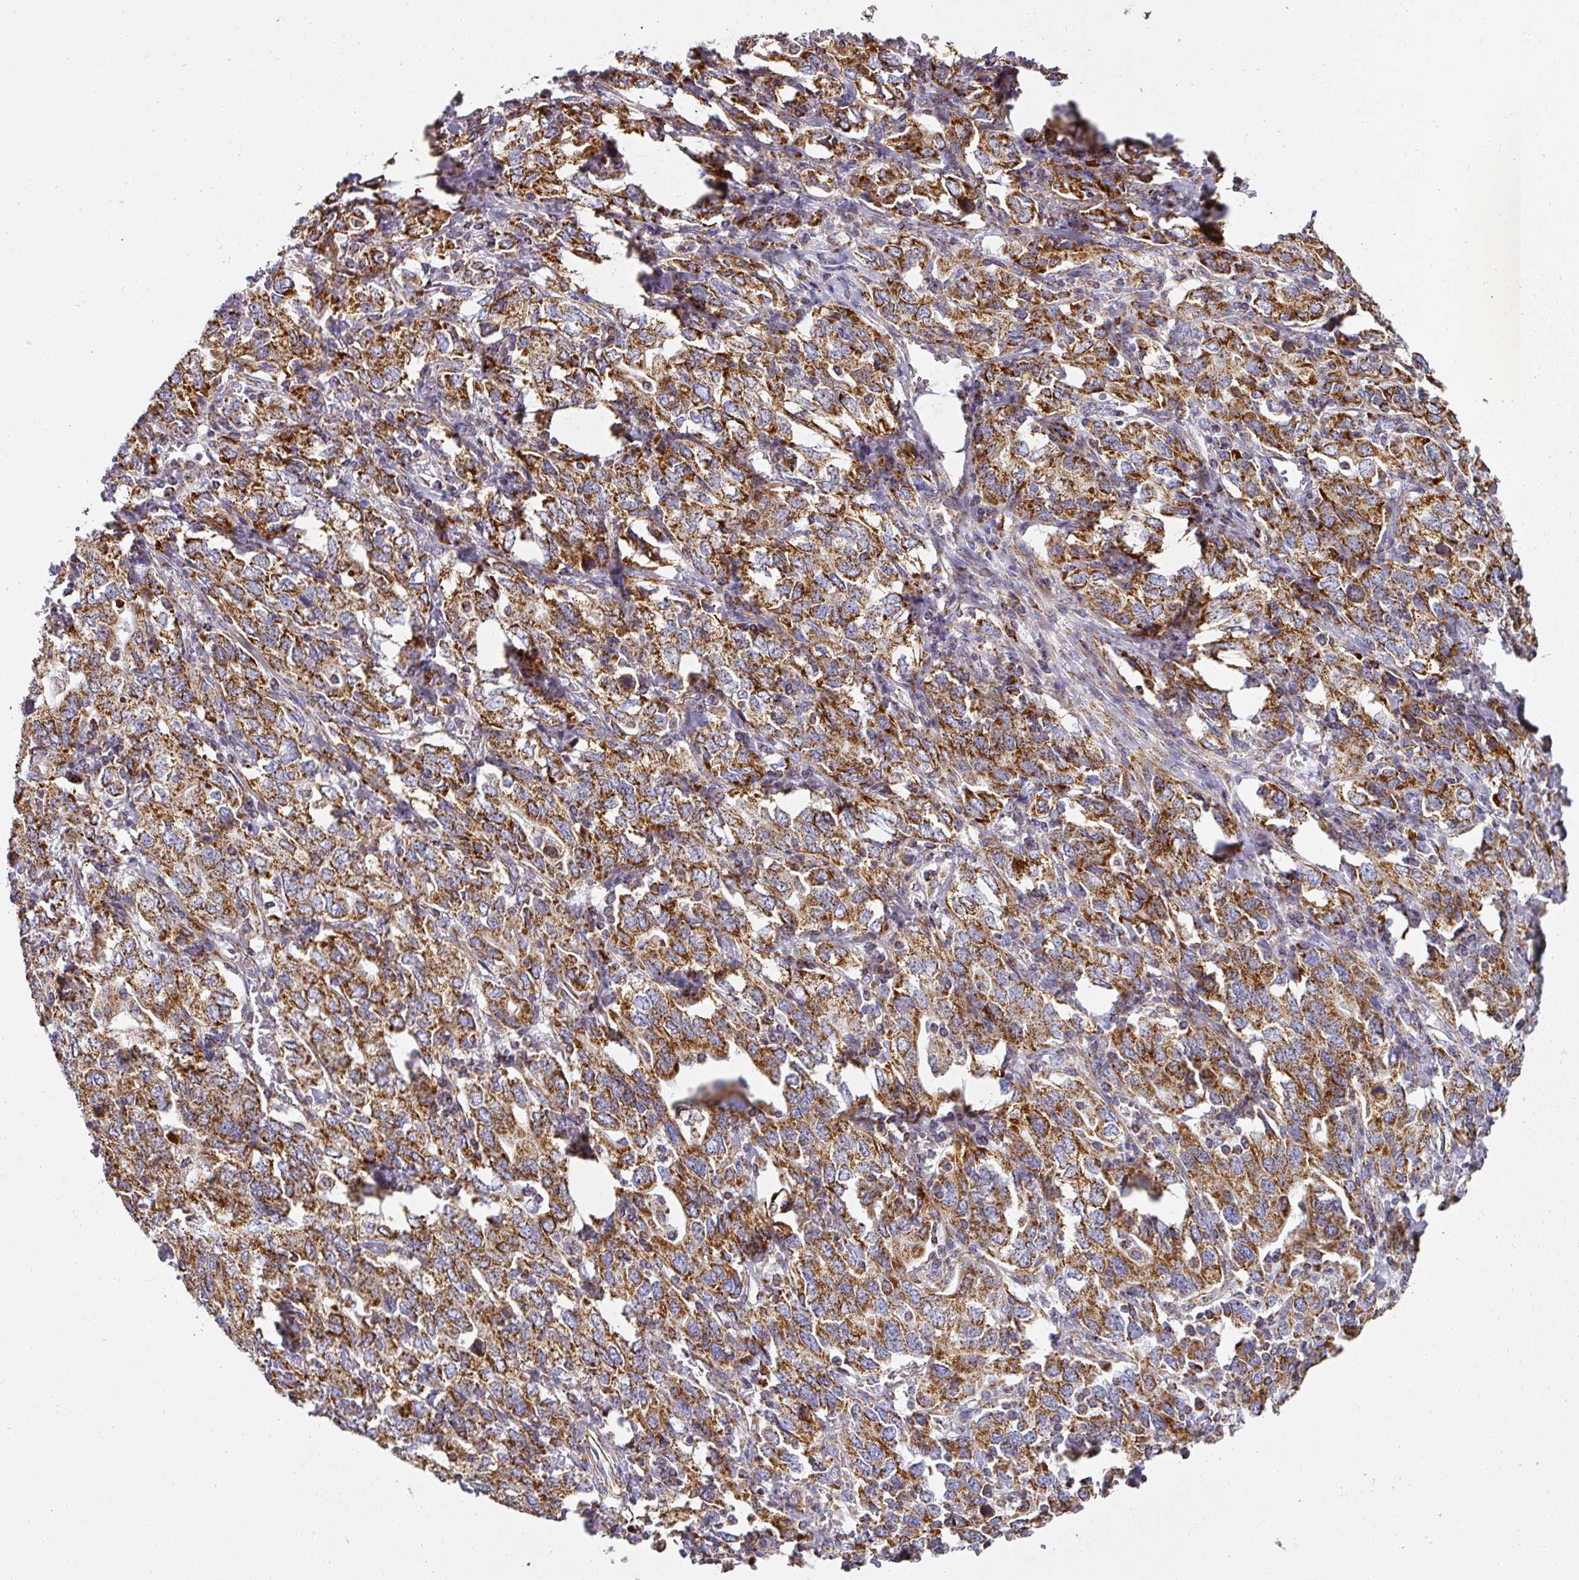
{"staining": {"intensity": "strong", "quantity": ">75%", "location": "cytoplasmic/membranous"}, "tissue": "stomach cancer", "cell_type": "Tumor cells", "image_type": "cancer", "snomed": [{"axis": "morphology", "description": "Adenocarcinoma, NOS"}, {"axis": "topography", "description": "Stomach, upper"}, {"axis": "topography", "description": "Stomach"}], "caption": "Protein analysis of stomach cancer tissue reveals strong cytoplasmic/membranous staining in approximately >75% of tumor cells. The staining was performed using DAB, with brown indicating positive protein expression. Nuclei are stained blue with hematoxylin.", "gene": "UQCRFS1", "patient": {"sex": "male", "age": 62}}